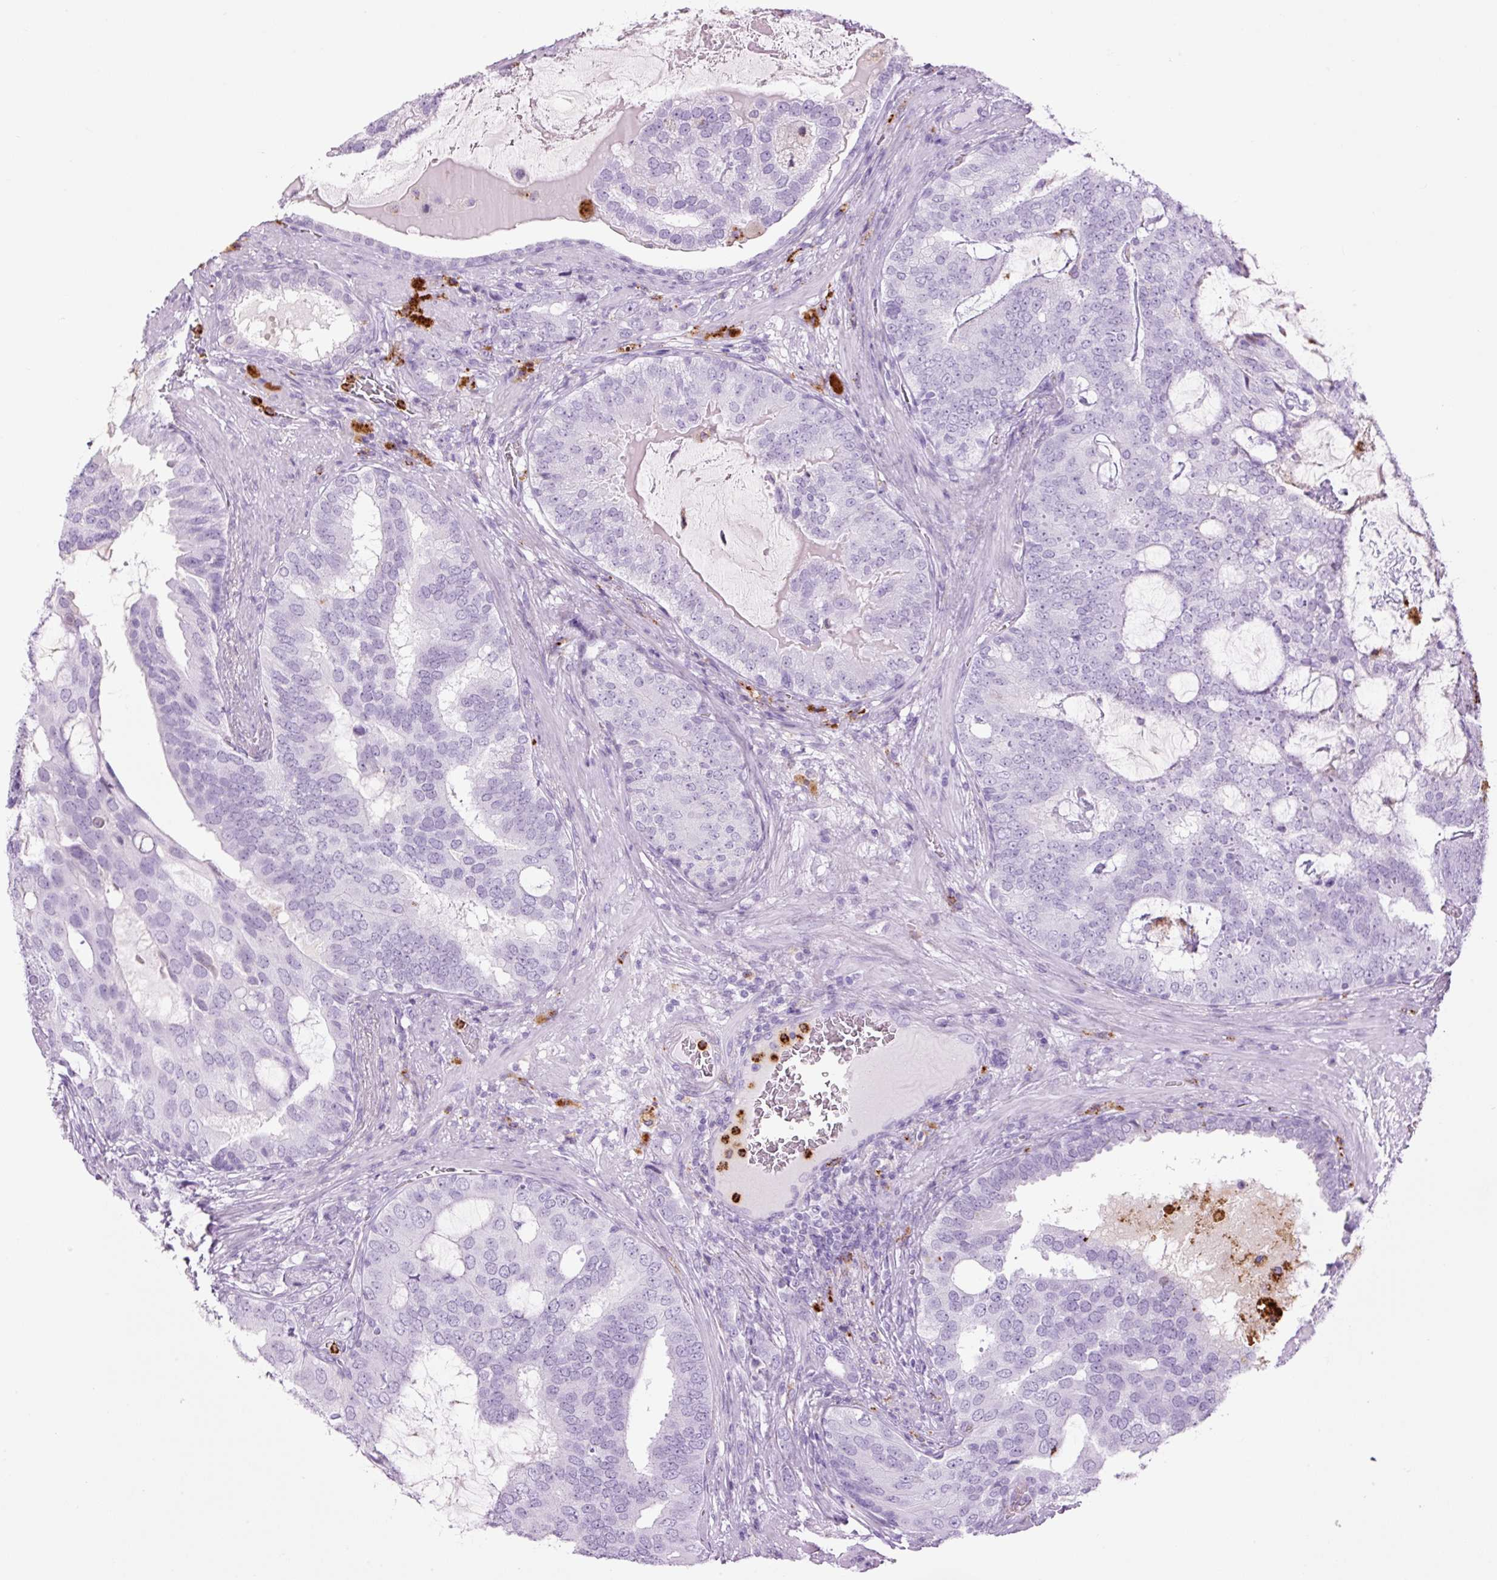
{"staining": {"intensity": "negative", "quantity": "none", "location": "none"}, "tissue": "prostate cancer", "cell_type": "Tumor cells", "image_type": "cancer", "snomed": [{"axis": "morphology", "description": "Adenocarcinoma, High grade"}, {"axis": "topography", "description": "Prostate"}], "caption": "Immunohistochemistry photomicrograph of human prostate high-grade adenocarcinoma stained for a protein (brown), which demonstrates no positivity in tumor cells.", "gene": "LYZ", "patient": {"sex": "male", "age": 55}}